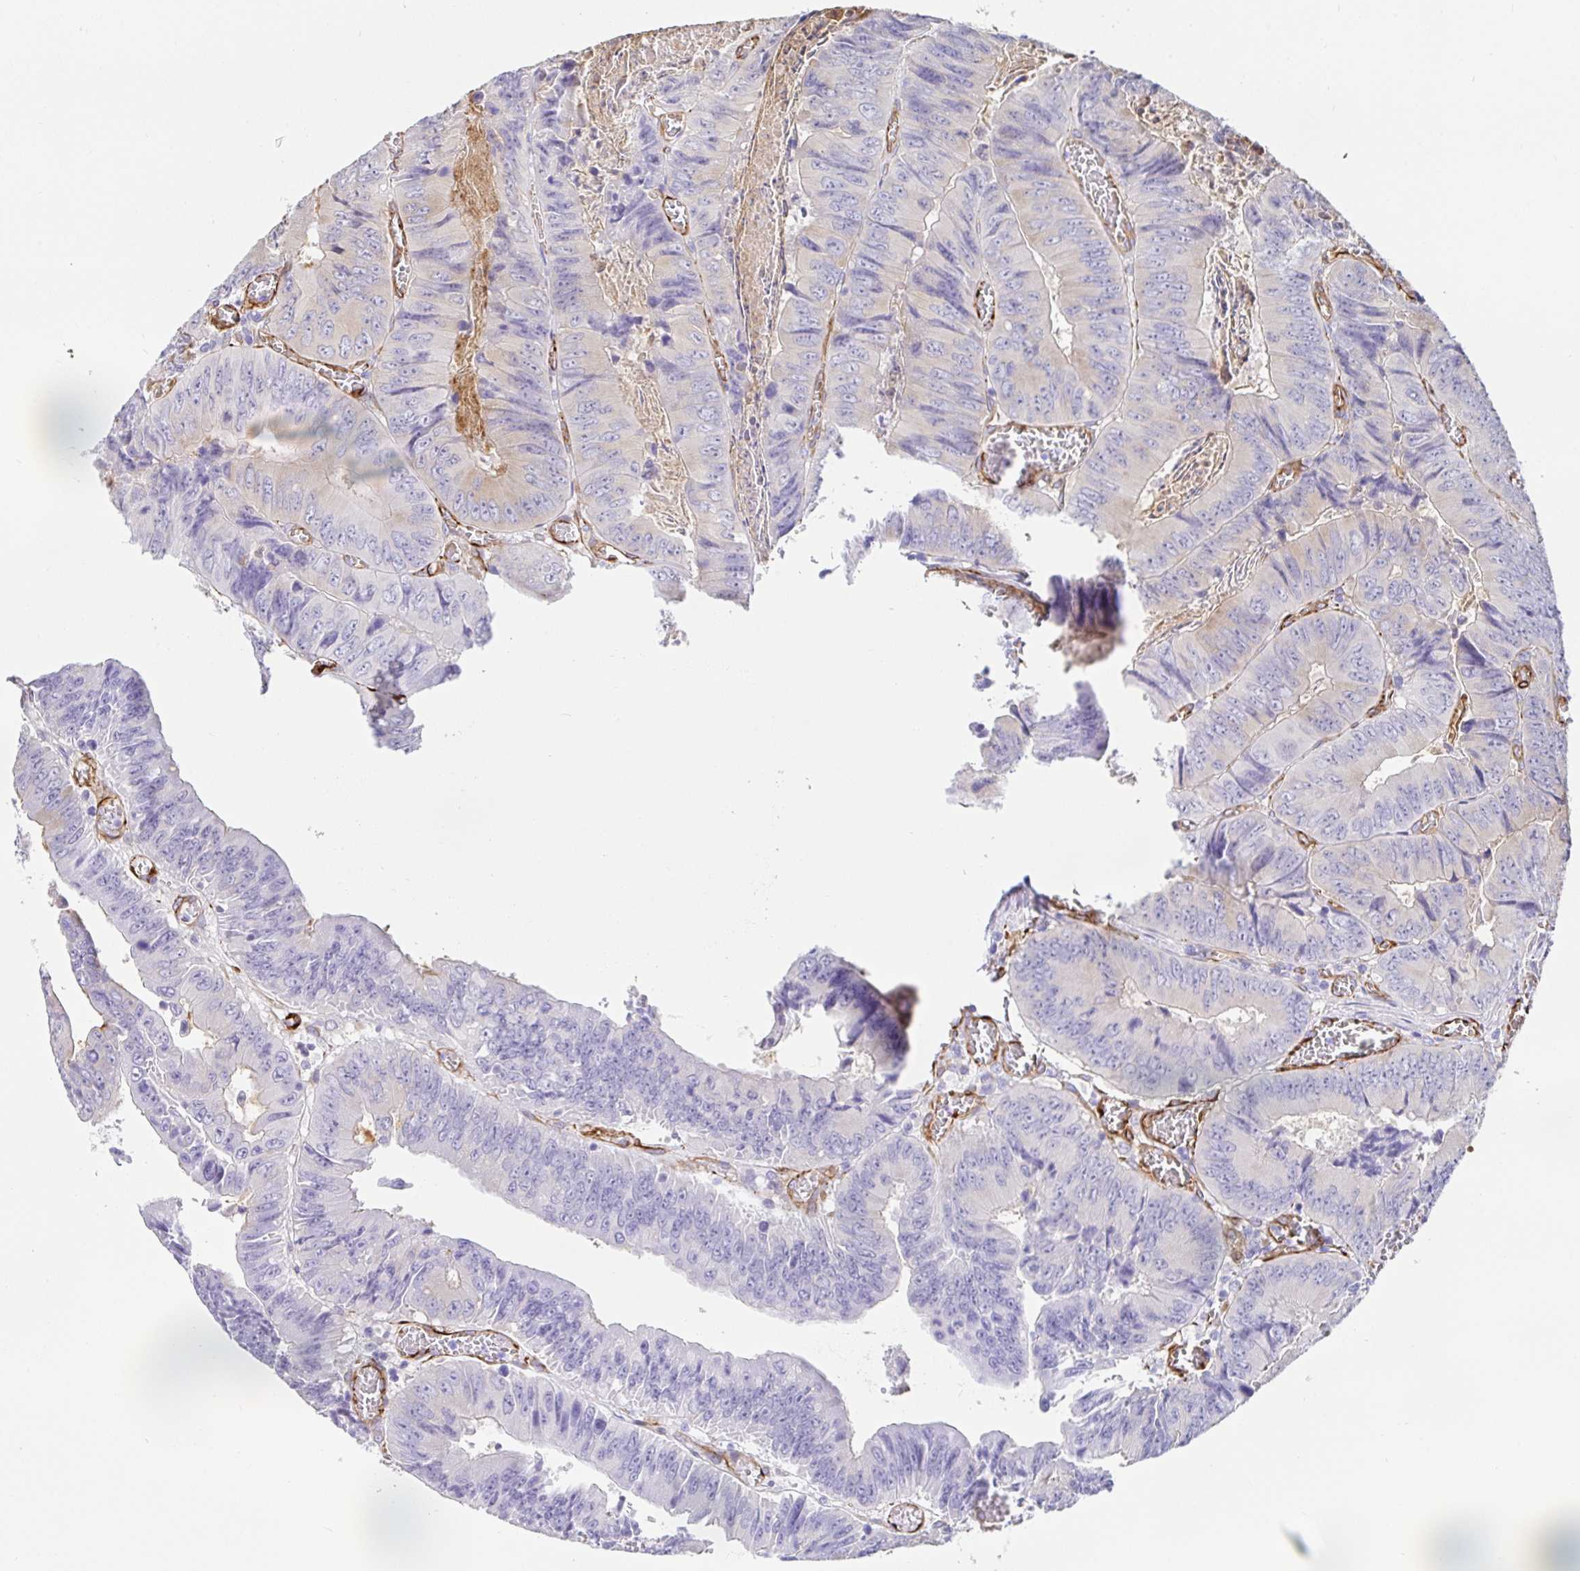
{"staining": {"intensity": "negative", "quantity": "none", "location": "none"}, "tissue": "colorectal cancer", "cell_type": "Tumor cells", "image_type": "cancer", "snomed": [{"axis": "morphology", "description": "Adenocarcinoma, NOS"}, {"axis": "topography", "description": "Colon"}], "caption": "There is no significant positivity in tumor cells of colorectal cancer (adenocarcinoma). (Brightfield microscopy of DAB immunohistochemistry (IHC) at high magnification).", "gene": "DOCK1", "patient": {"sex": "female", "age": 84}}